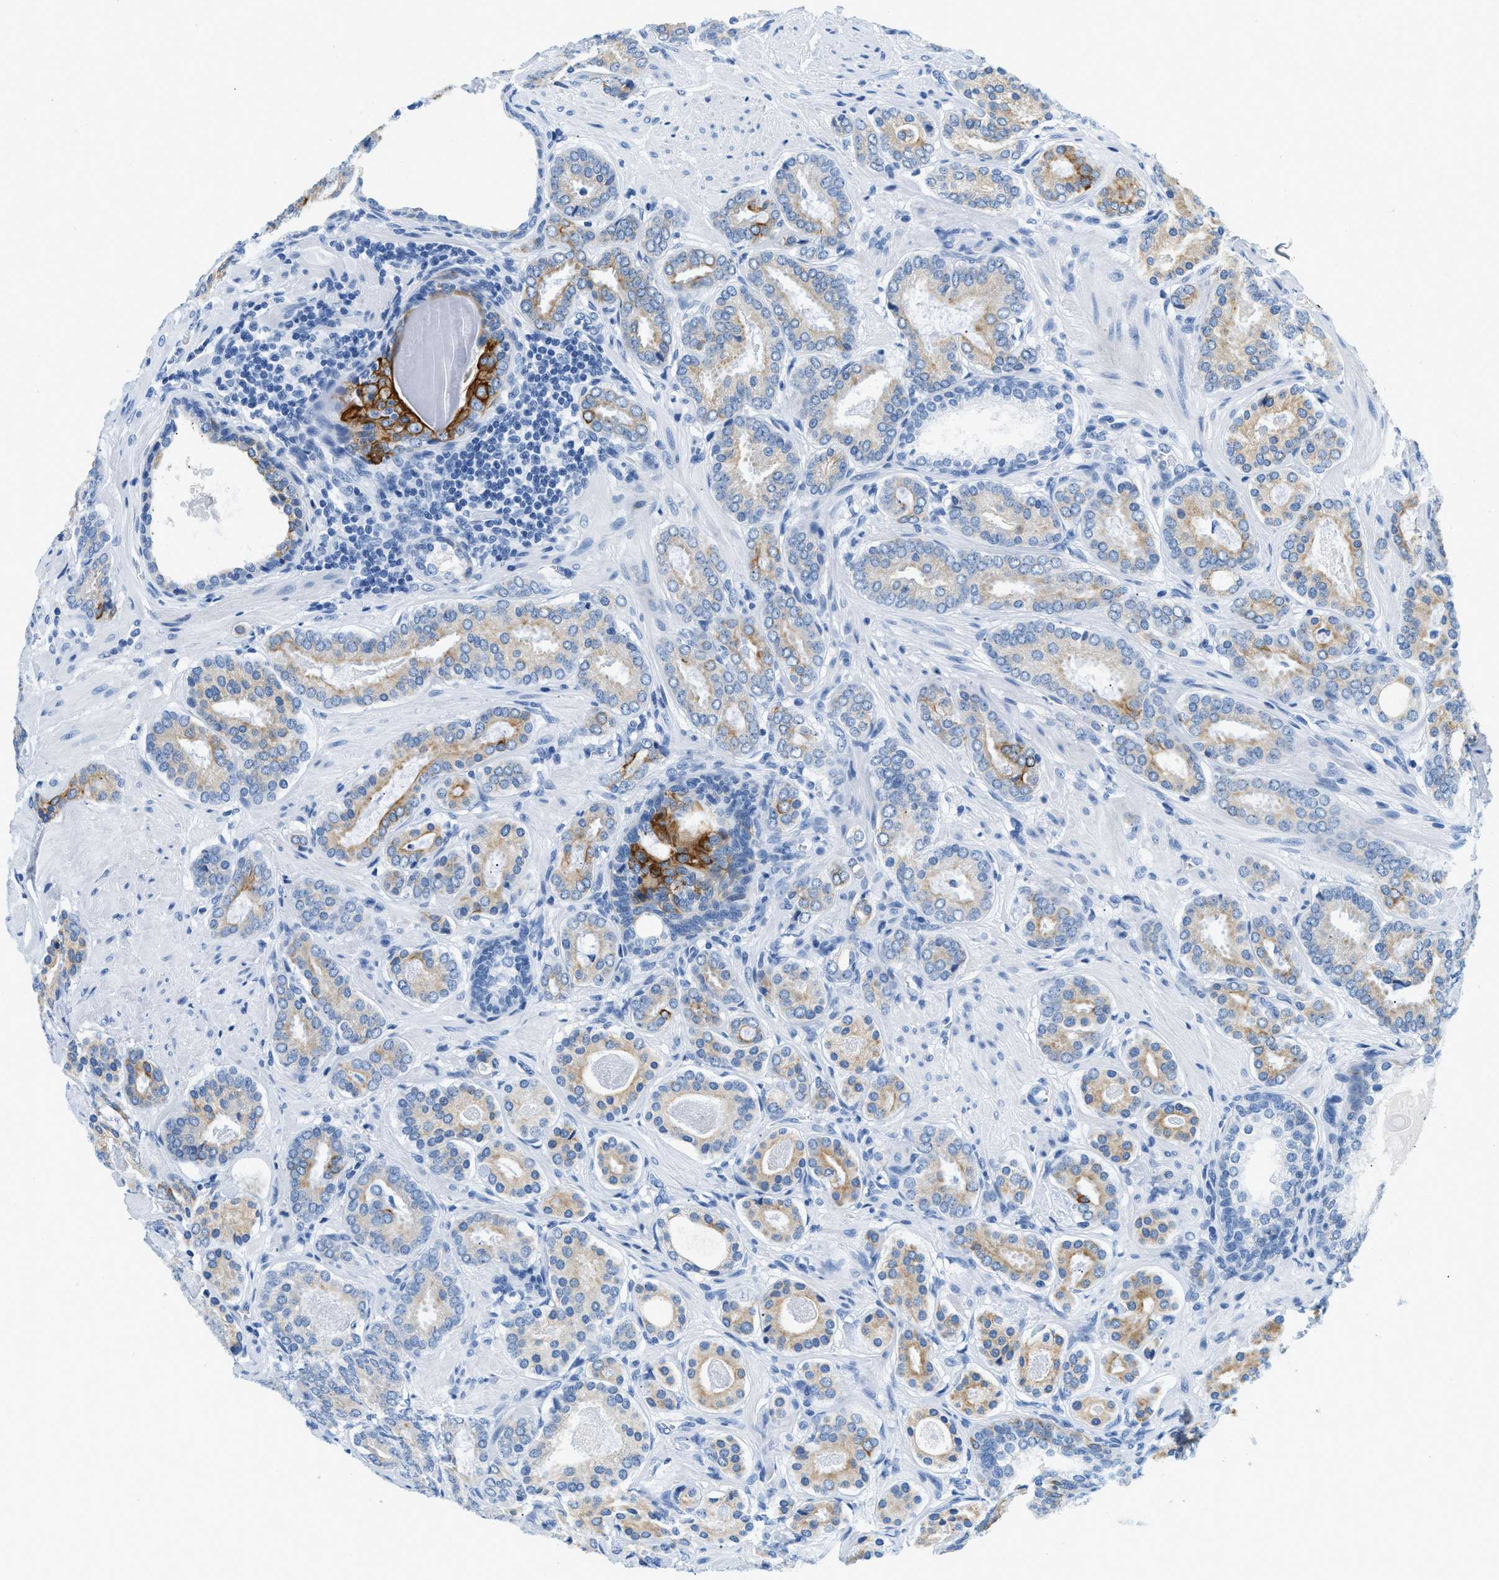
{"staining": {"intensity": "moderate", "quantity": "25%-75%", "location": "cytoplasmic/membranous"}, "tissue": "prostate cancer", "cell_type": "Tumor cells", "image_type": "cancer", "snomed": [{"axis": "morphology", "description": "Adenocarcinoma, Low grade"}, {"axis": "topography", "description": "Prostate"}], "caption": "Immunohistochemistry (DAB (3,3'-diaminobenzidine)) staining of adenocarcinoma (low-grade) (prostate) displays moderate cytoplasmic/membranous protein expression in about 25%-75% of tumor cells. (DAB IHC, brown staining for protein, blue staining for nuclei).", "gene": "STXBP2", "patient": {"sex": "male", "age": 69}}